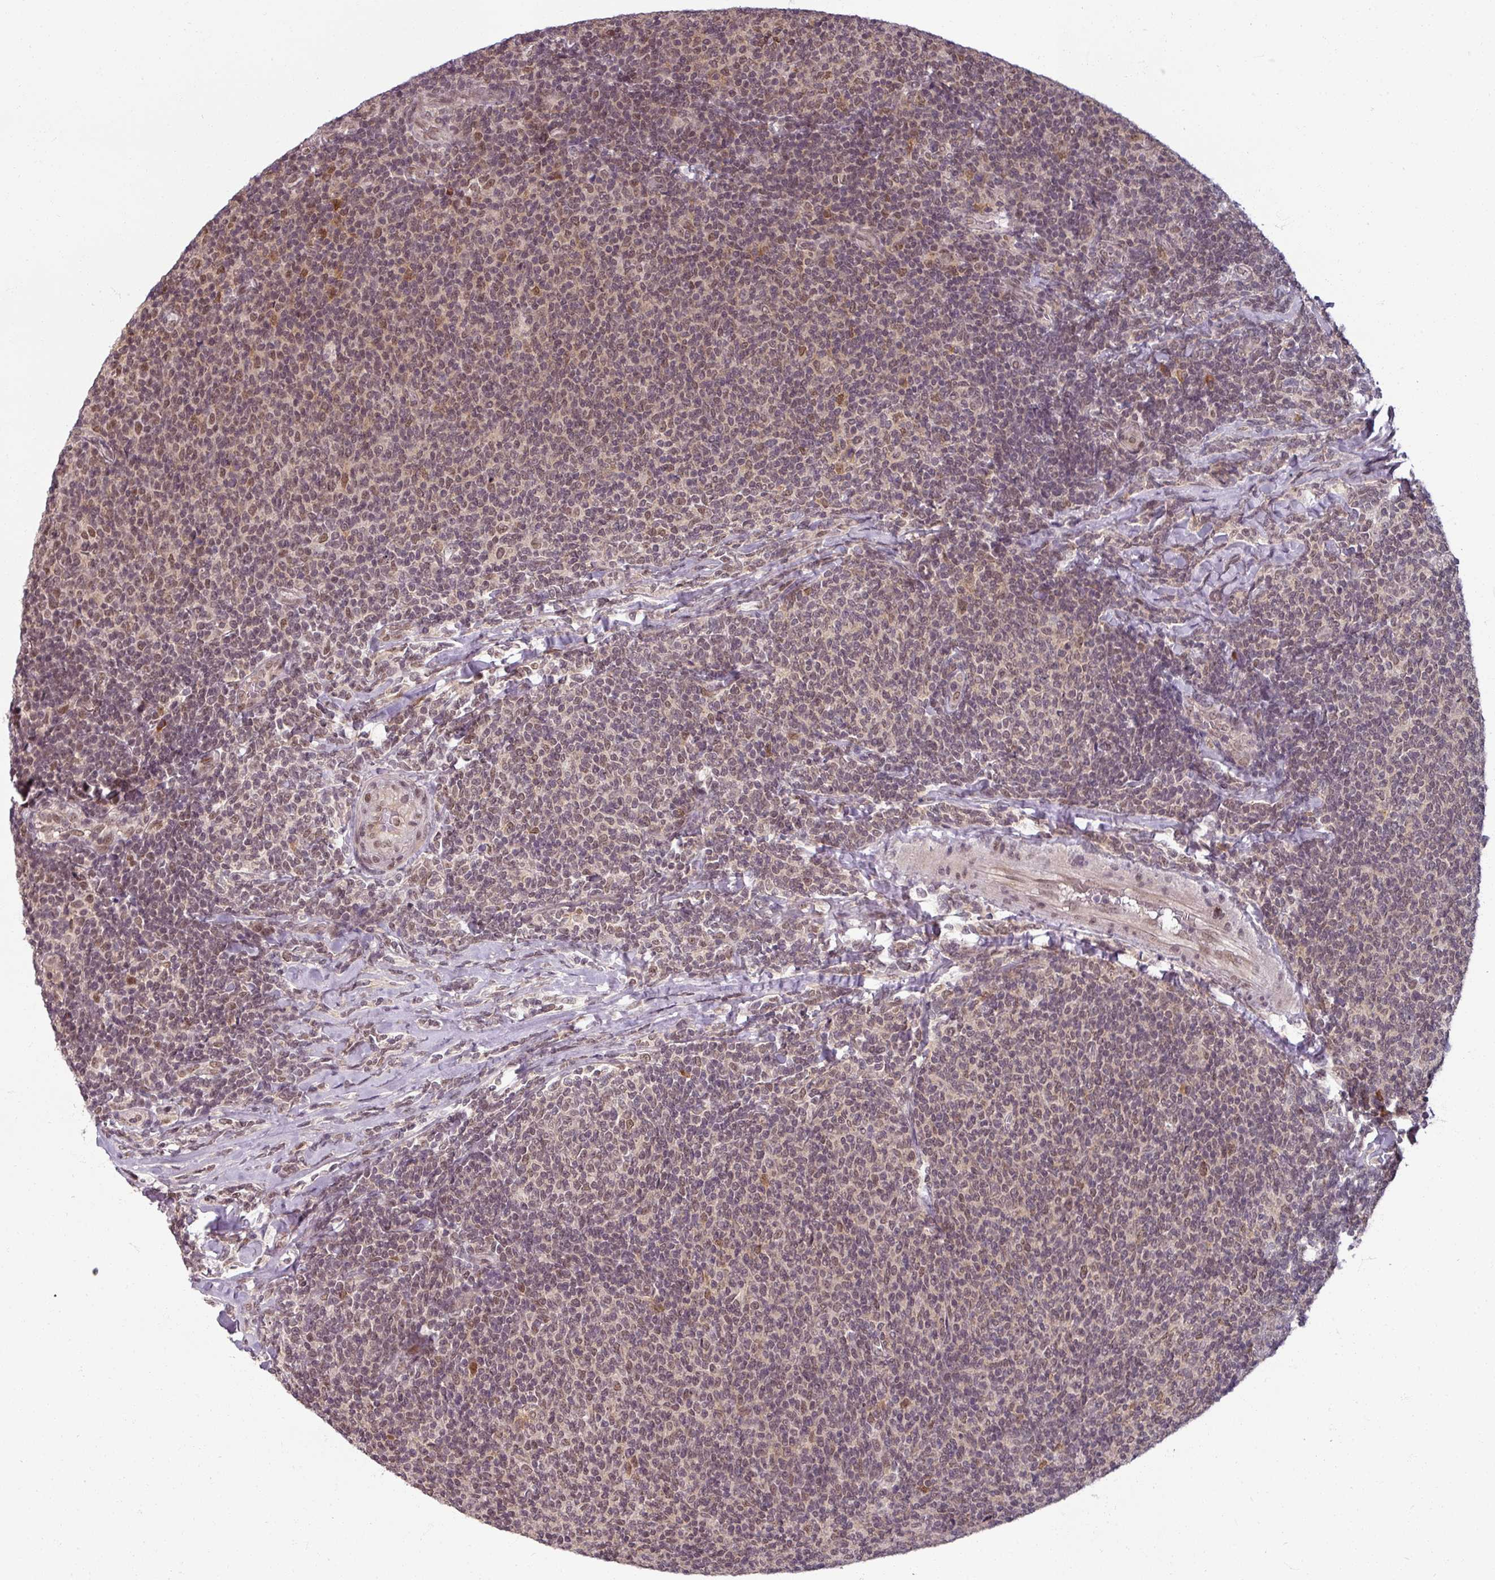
{"staining": {"intensity": "weak", "quantity": "<25%", "location": "nuclear"}, "tissue": "lymphoma", "cell_type": "Tumor cells", "image_type": "cancer", "snomed": [{"axis": "morphology", "description": "Malignant lymphoma, non-Hodgkin's type, Low grade"}, {"axis": "topography", "description": "Lymph node"}], "caption": "Immunohistochemical staining of human lymphoma displays no significant positivity in tumor cells.", "gene": "POLR2G", "patient": {"sex": "male", "age": 52}}